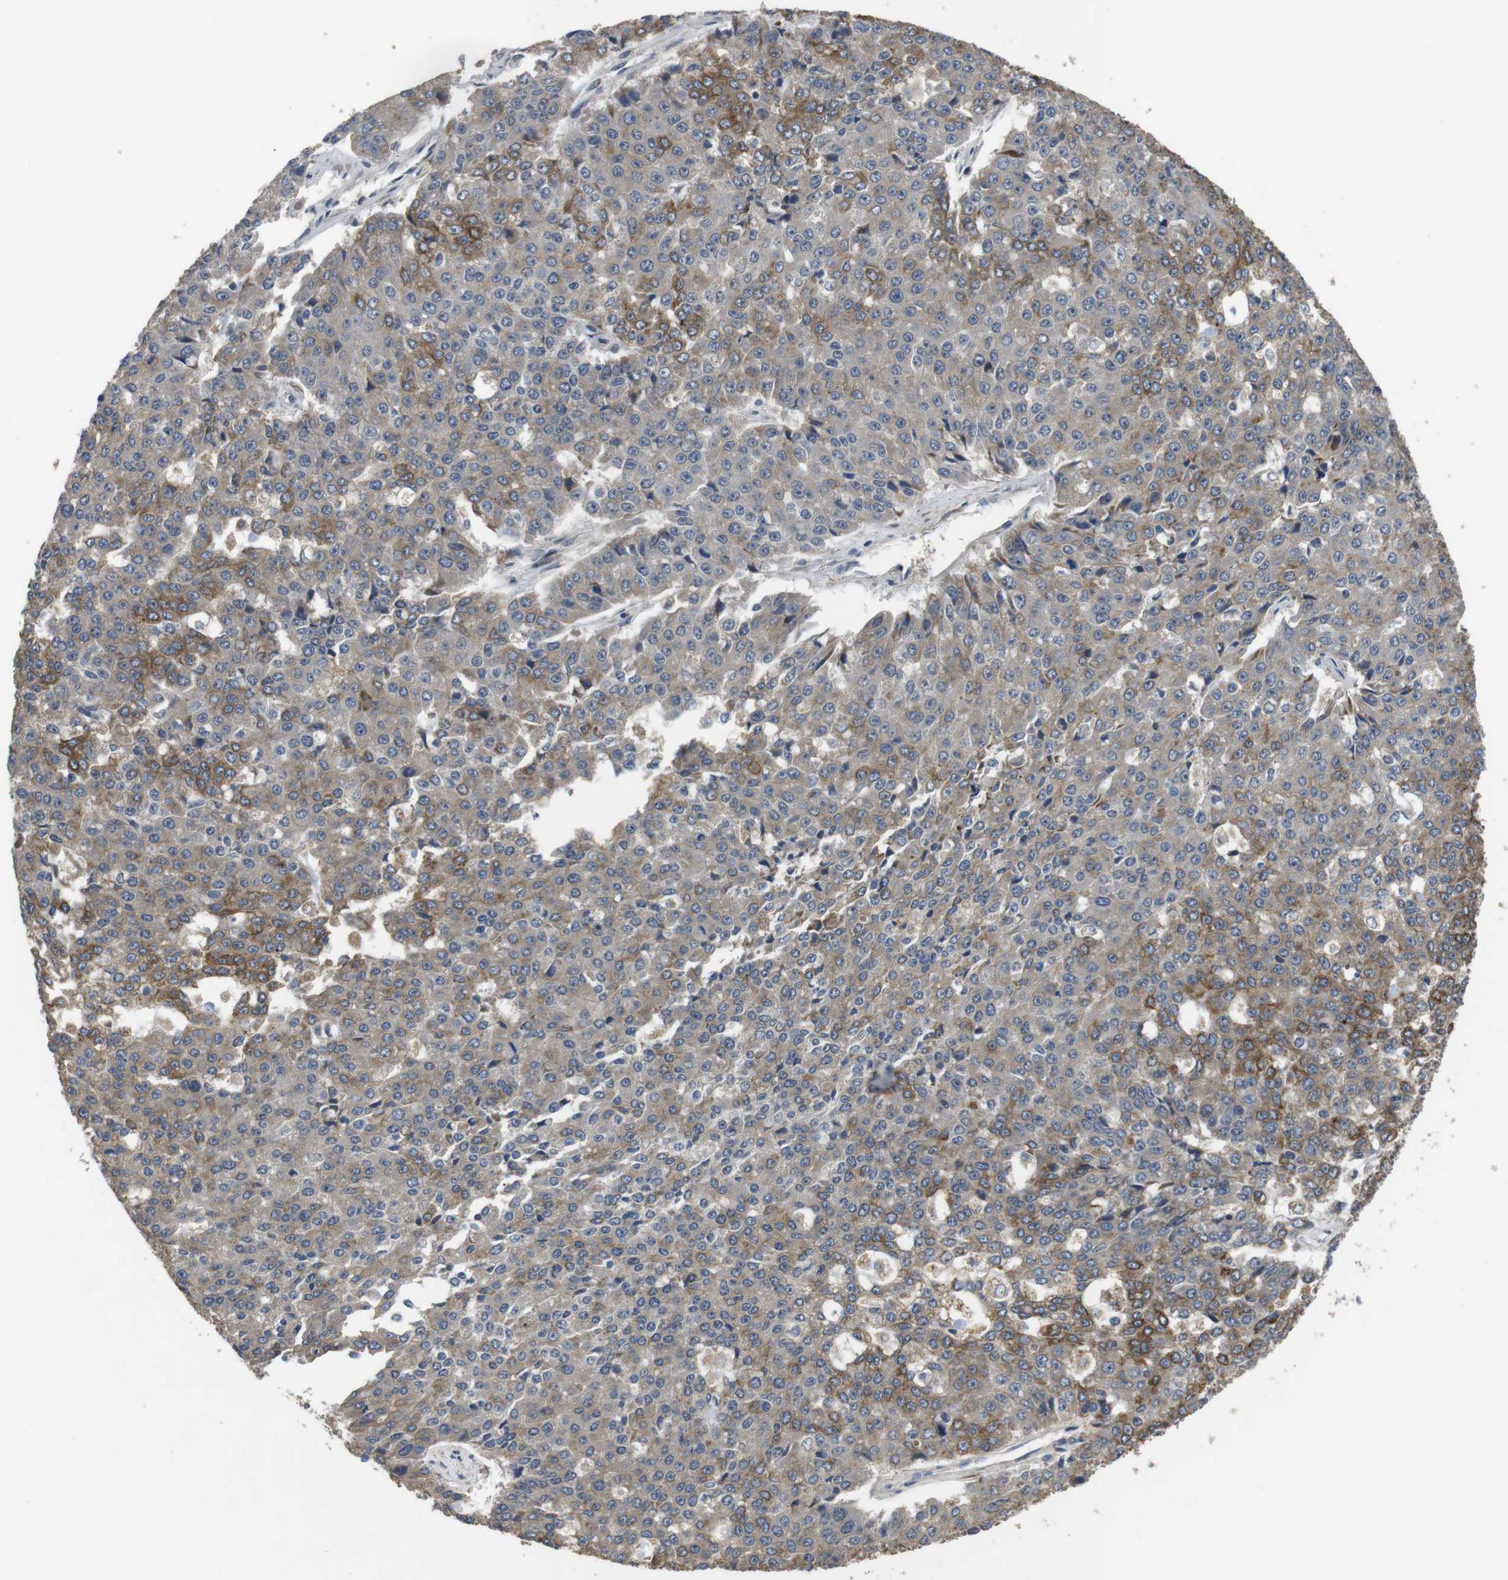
{"staining": {"intensity": "moderate", "quantity": "<25%", "location": "cytoplasmic/membranous"}, "tissue": "pancreatic cancer", "cell_type": "Tumor cells", "image_type": "cancer", "snomed": [{"axis": "morphology", "description": "Adenocarcinoma, NOS"}, {"axis": "topography", "description": "Pancreas"}], "caption": "IHC histopathology image of human pancreatic cancer stained for a protein (brown), which displays low levels of moderate cytoplasmic/membranous positivity in approximately <25% of tumor cells.", "gene": "ADGRL3", "patient": {"sex": "male", "age": 50}}